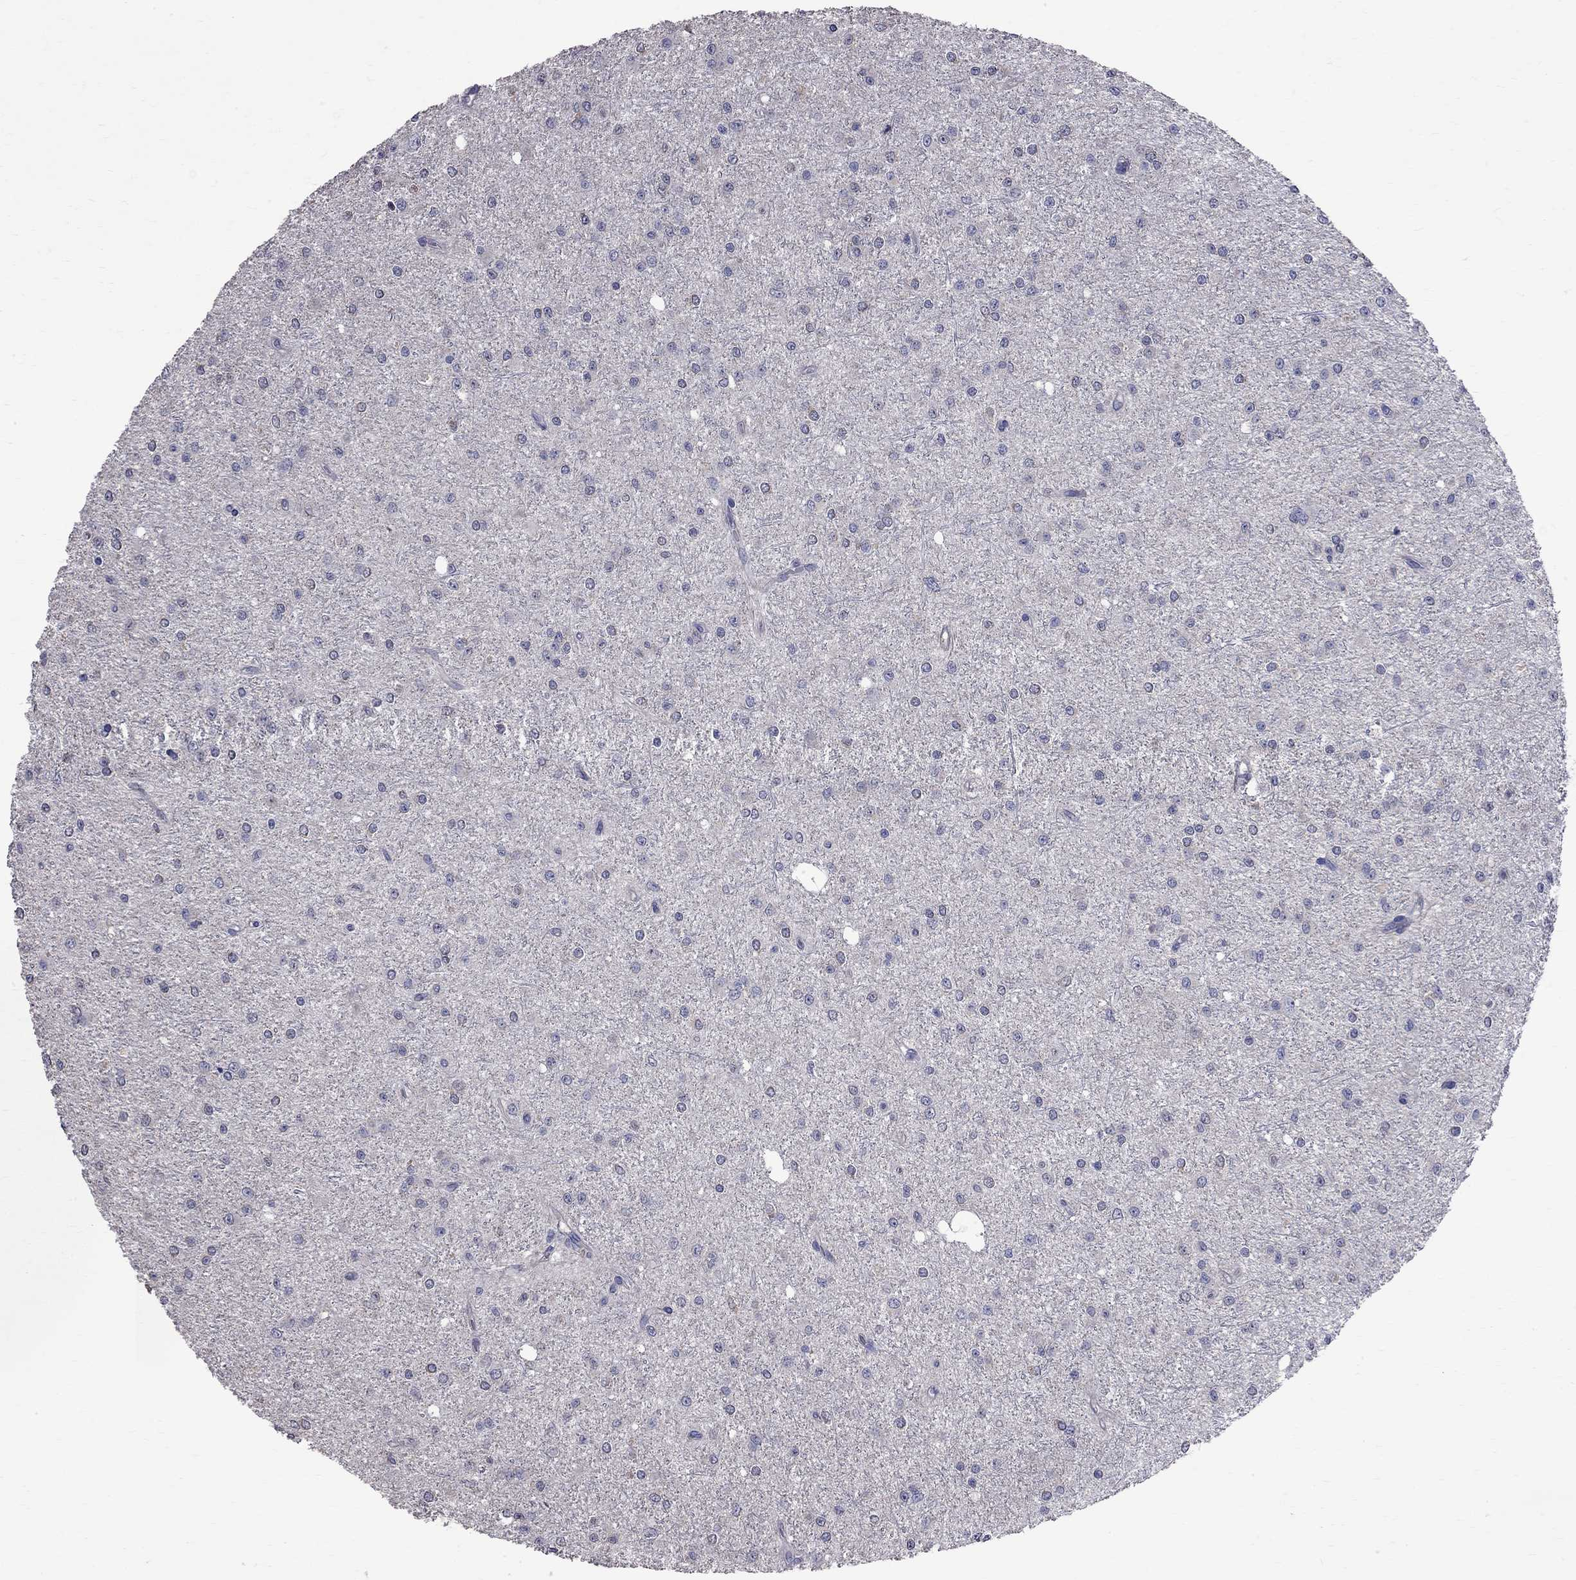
{"staining": {"intensity": "negative", "quantity": "none", "location": "none"}, "tissue": "glioma", "cell_type": "Tumor cells", "image_type": "cancer", "snomed": [{"axis": "morphology", "description": "Glioma, malignant, Low grade"}, {"axis": "topography", "description": "Brain"}], "caption": "The immunohistochemistry (IHC) histopathology image has no significant expression in tumor cells of glioma tissue.", "gene": "CKAP2", "patient": {"sex": "male", "age": 27}}